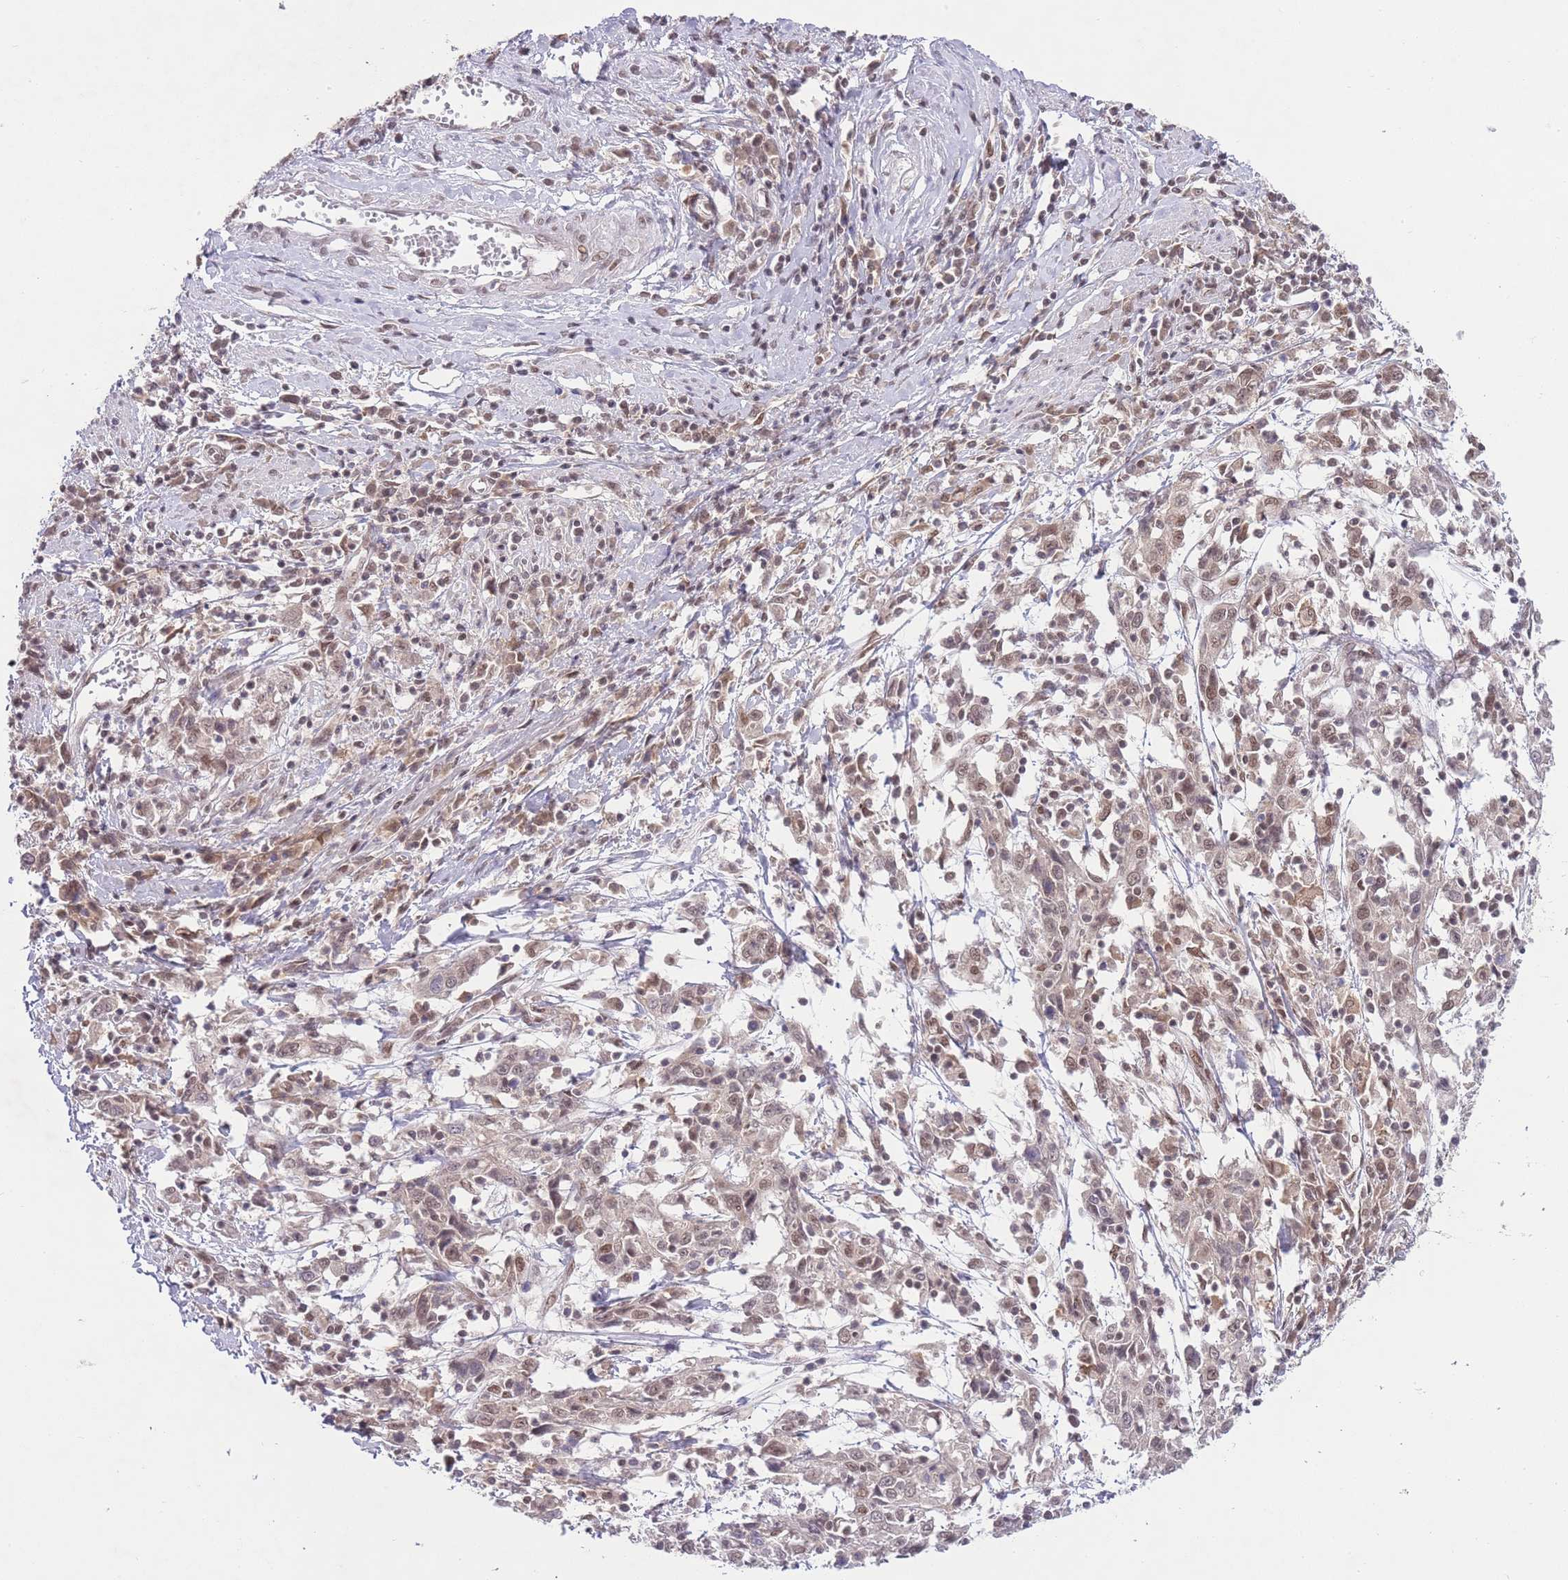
{"staining": {"intensity": "weak", "quantity": "25%-75%", "location": "nuclear"}, "tissue": "cervical cancer", "cell_type": "Tumor cells", "image_type": "cancer", "snomed": [{"axis": "morphology", "description": "Squamous cell carcinoma, NOS"}, {"axis": "topography", "description": "Cervix"}], "caption": "A brown stain highlights weak nuclear expression of a protein in human cervical squamous cell carcinoma tumor cells.", "gene": "TMED3", "patient": {"sex": "female", "age": 46}}